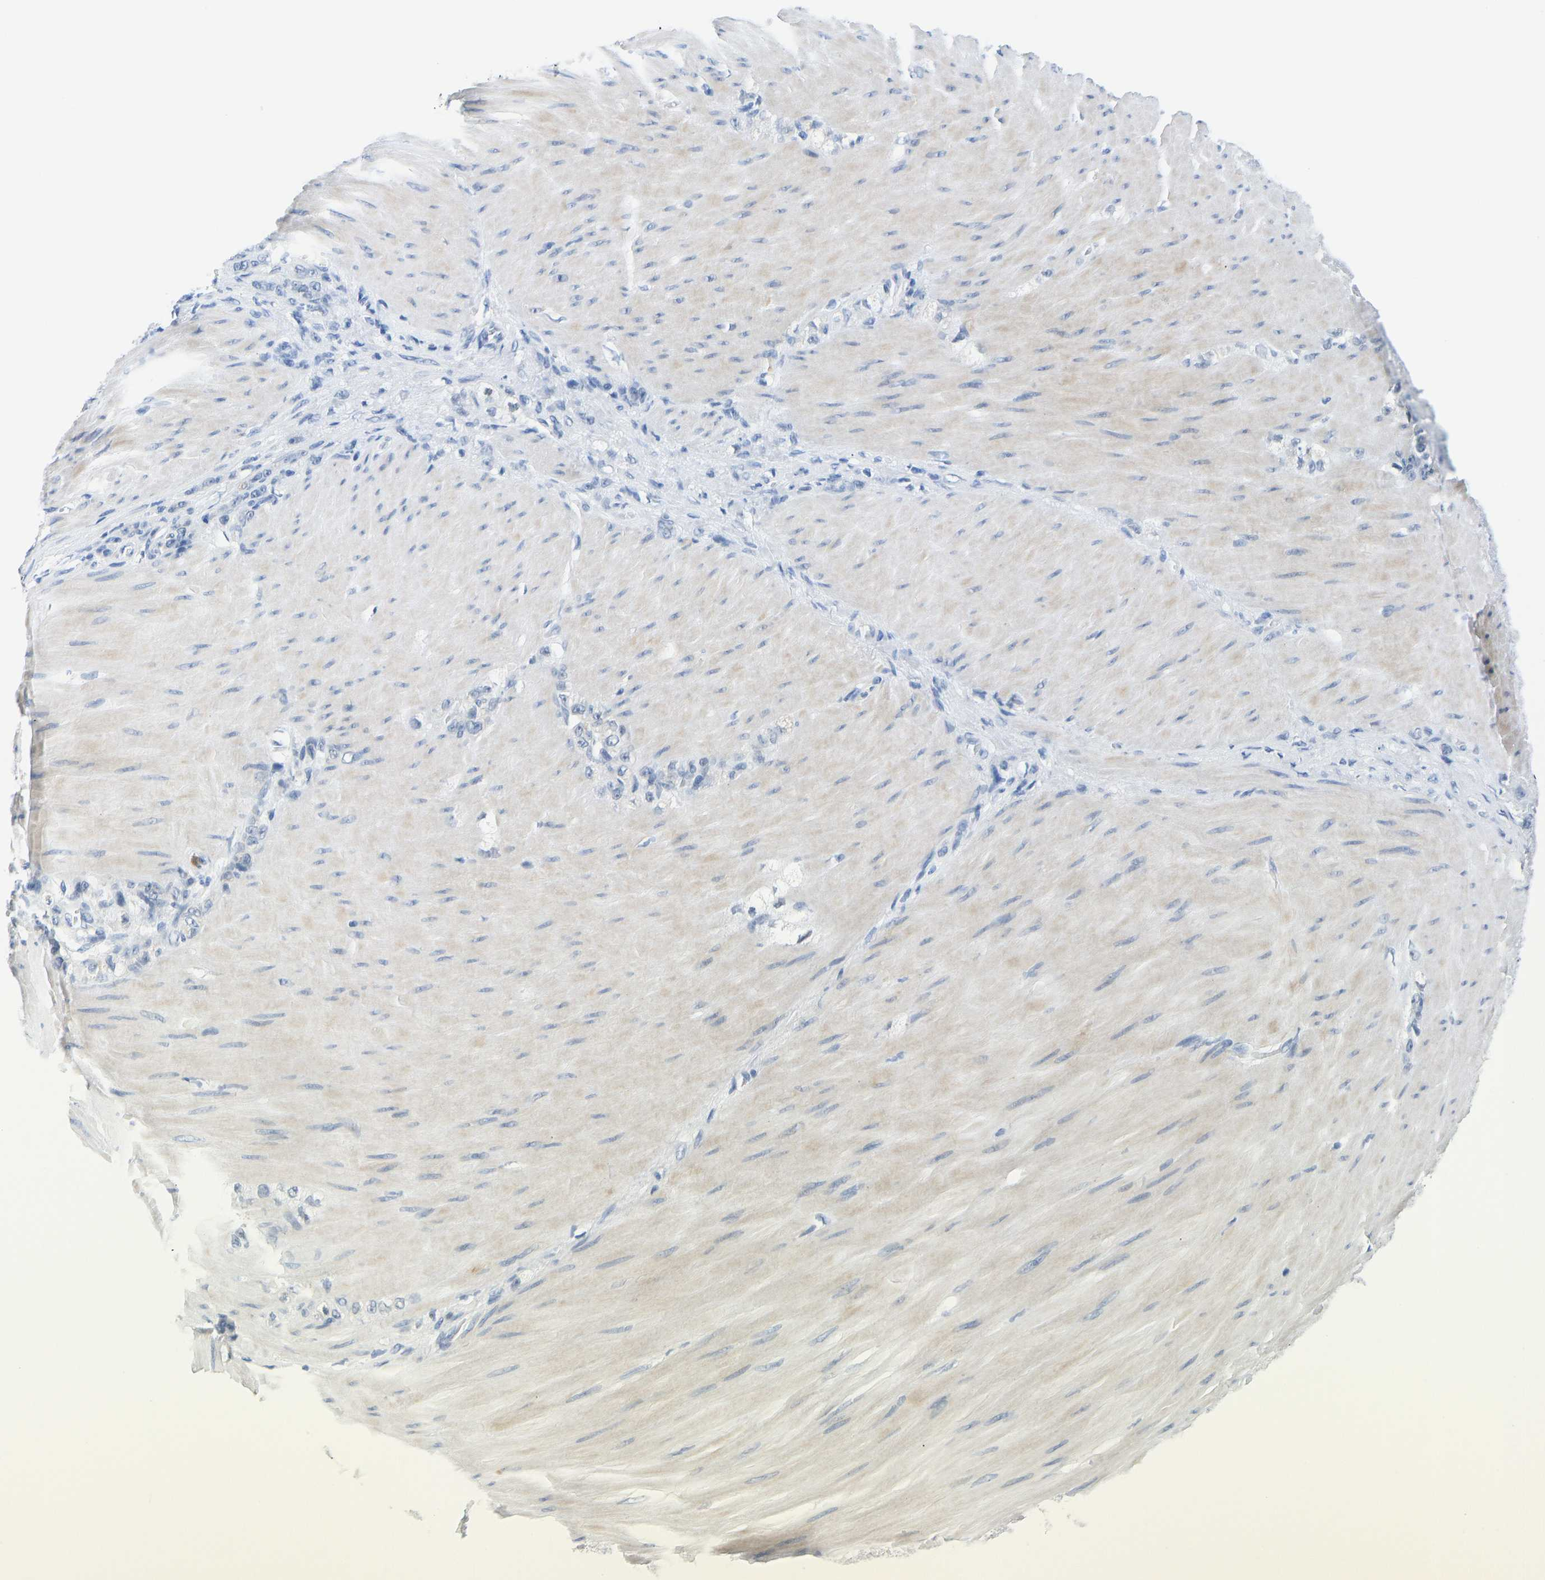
{"staining": {"intensity": "negative", "quantity": "none", "location": "none"}, "tissue": "stomach cancer", "cell_type": "Tumor cells", "image_type": "cancer", "snomed": [{"axis": "morphology", "description": "Normal tissue, NOS"}, {"axis": "morphology", "description": "Adenocarcinoma, NOS"}, {"axis": "topography", "description": "Stomach"}], "caption": "This is an immunohistochemistry micrograph of human stomach cancer (adenocarcinoma). There is no expression in tumor cells.", "gene": "TXNDC2", "patient": {"sex": "male", "age": 82}}